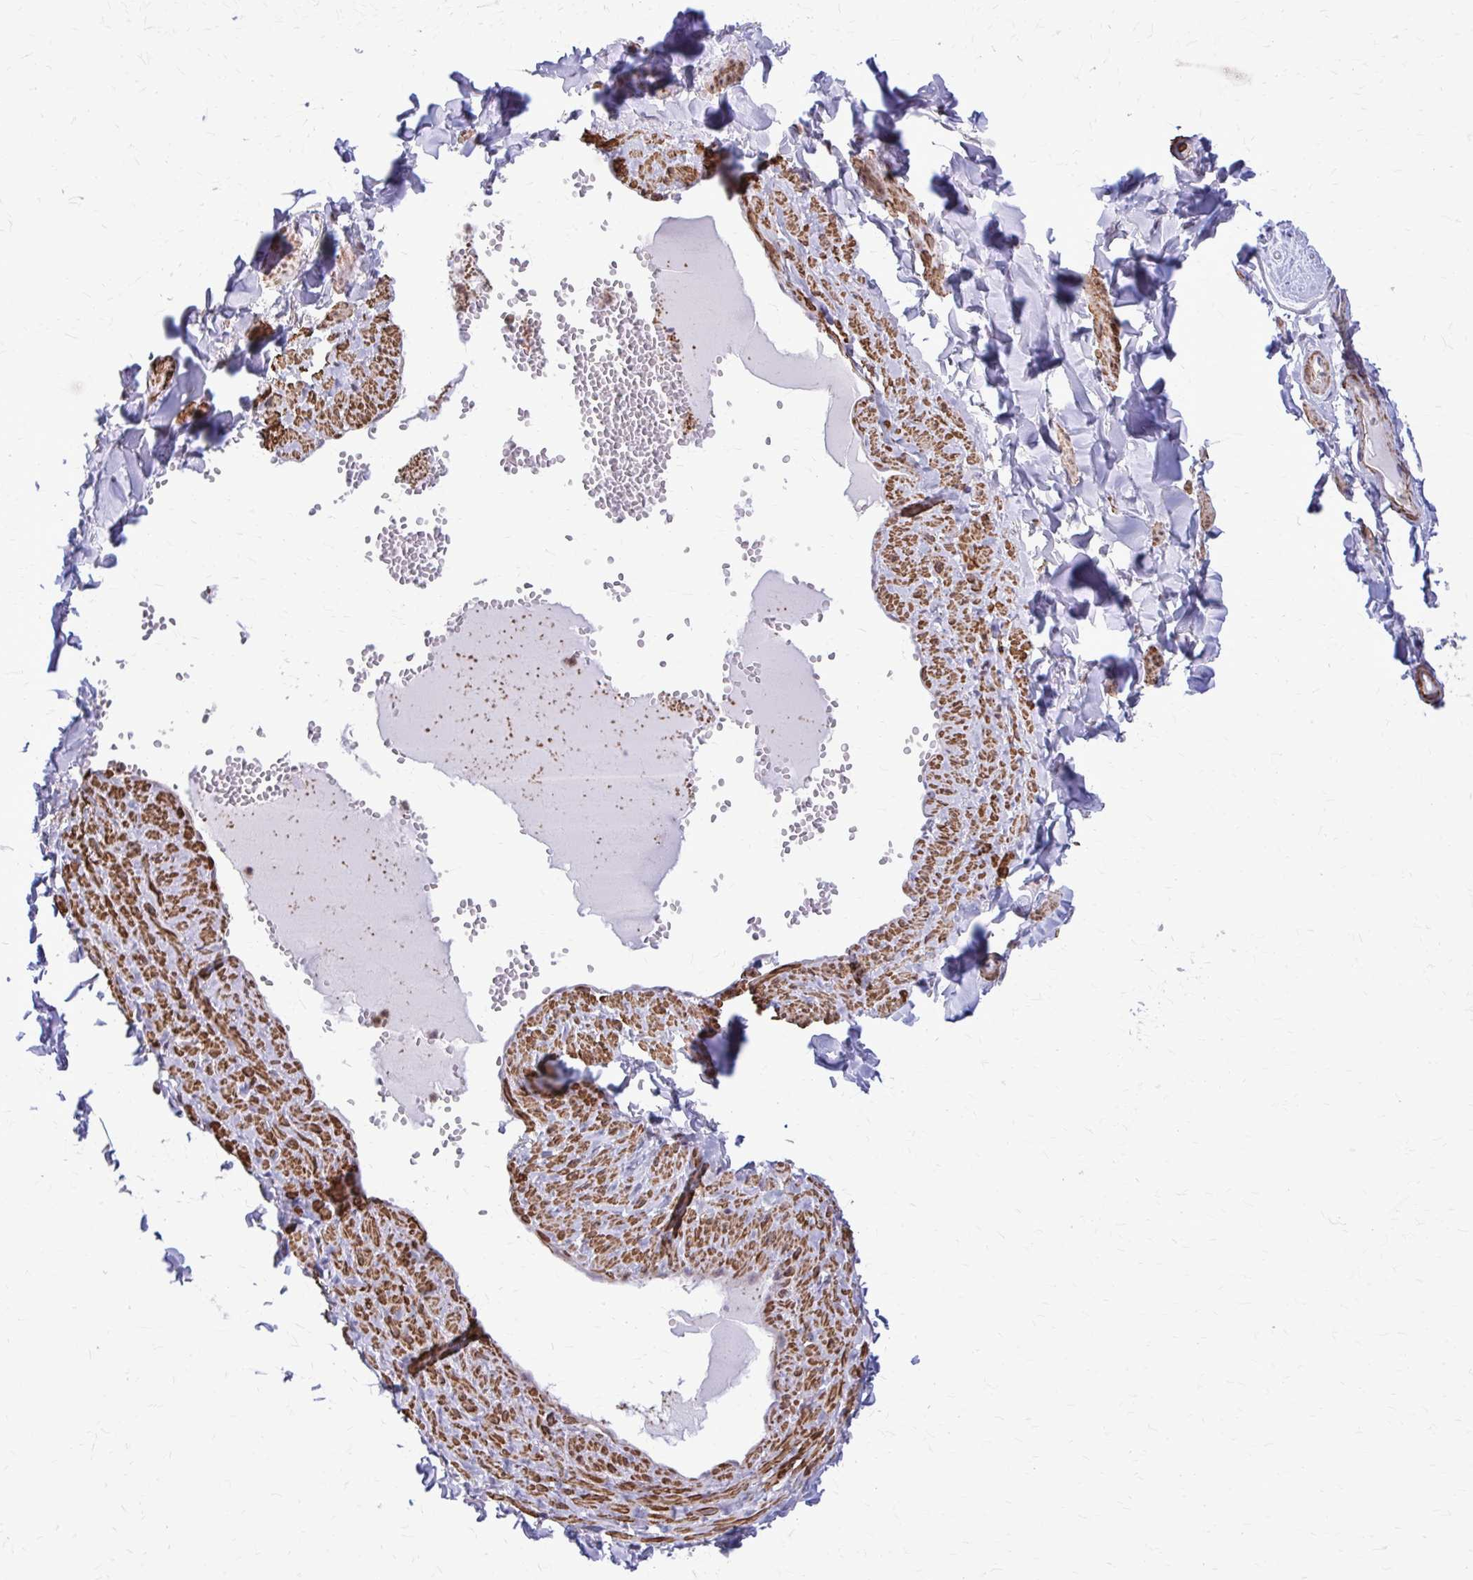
{"staining": {"intensity": "negative", "quantity": "none", "location": "none"}, "tissue": "soft tissue", "cell_type": "Fibroblasts", "image_type": "normal", "snomed": [{"axis": "morphology", "description": "Normal tissue, NOS"}, {"axis": "topography", "description": "Vulva"}, {"axis": "topography", "description": "Peripheral nerve tissue"}], "caption": "Human soft tissue stained for a protein using immunohistochemistry displays no positivity in fibroblasts.", "gene": "NRBF2", "patient": {"sex": "female", "age": 66}}